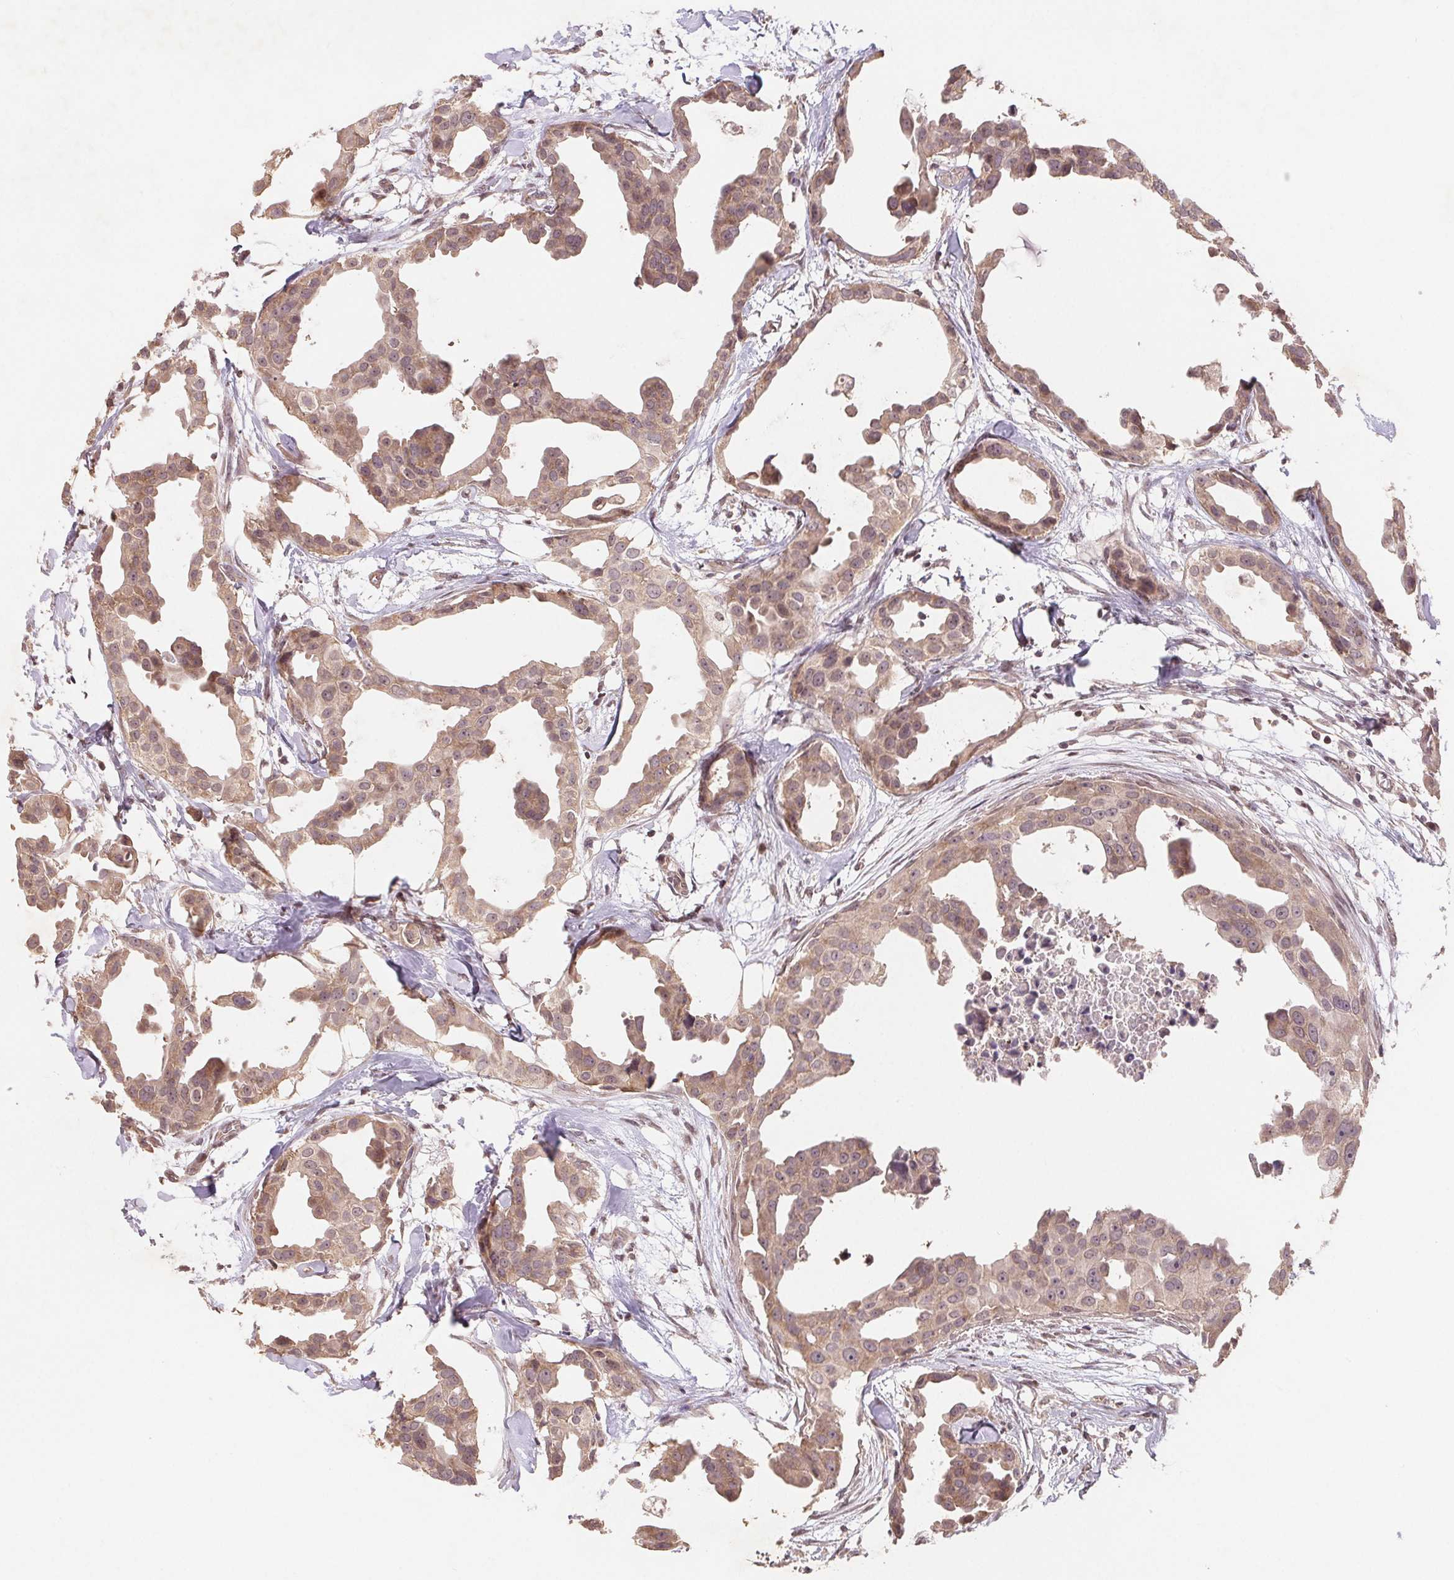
{"staining": {"intensity": "weak", "quantity": ">75%", "location": "cytoplasmic/membranous"}, "tissue": "breast cancer", "cell_type": "Tumor cells", "image_type": "cancer", "snomed": [{"axis": "morphology", "description": "Duct carcinoma"}, {"axis": "topography", "description": "Breast"}], "caption": "Invasive ductal carcinoma (breast) stained with immunohistochemistry (IHC) demonstrates weak cytoplasmic/membranous positivity in approximately >75% of tumor cells.", "gene": "HMGN3", "patient": {"sex": "female", "age": 38}}